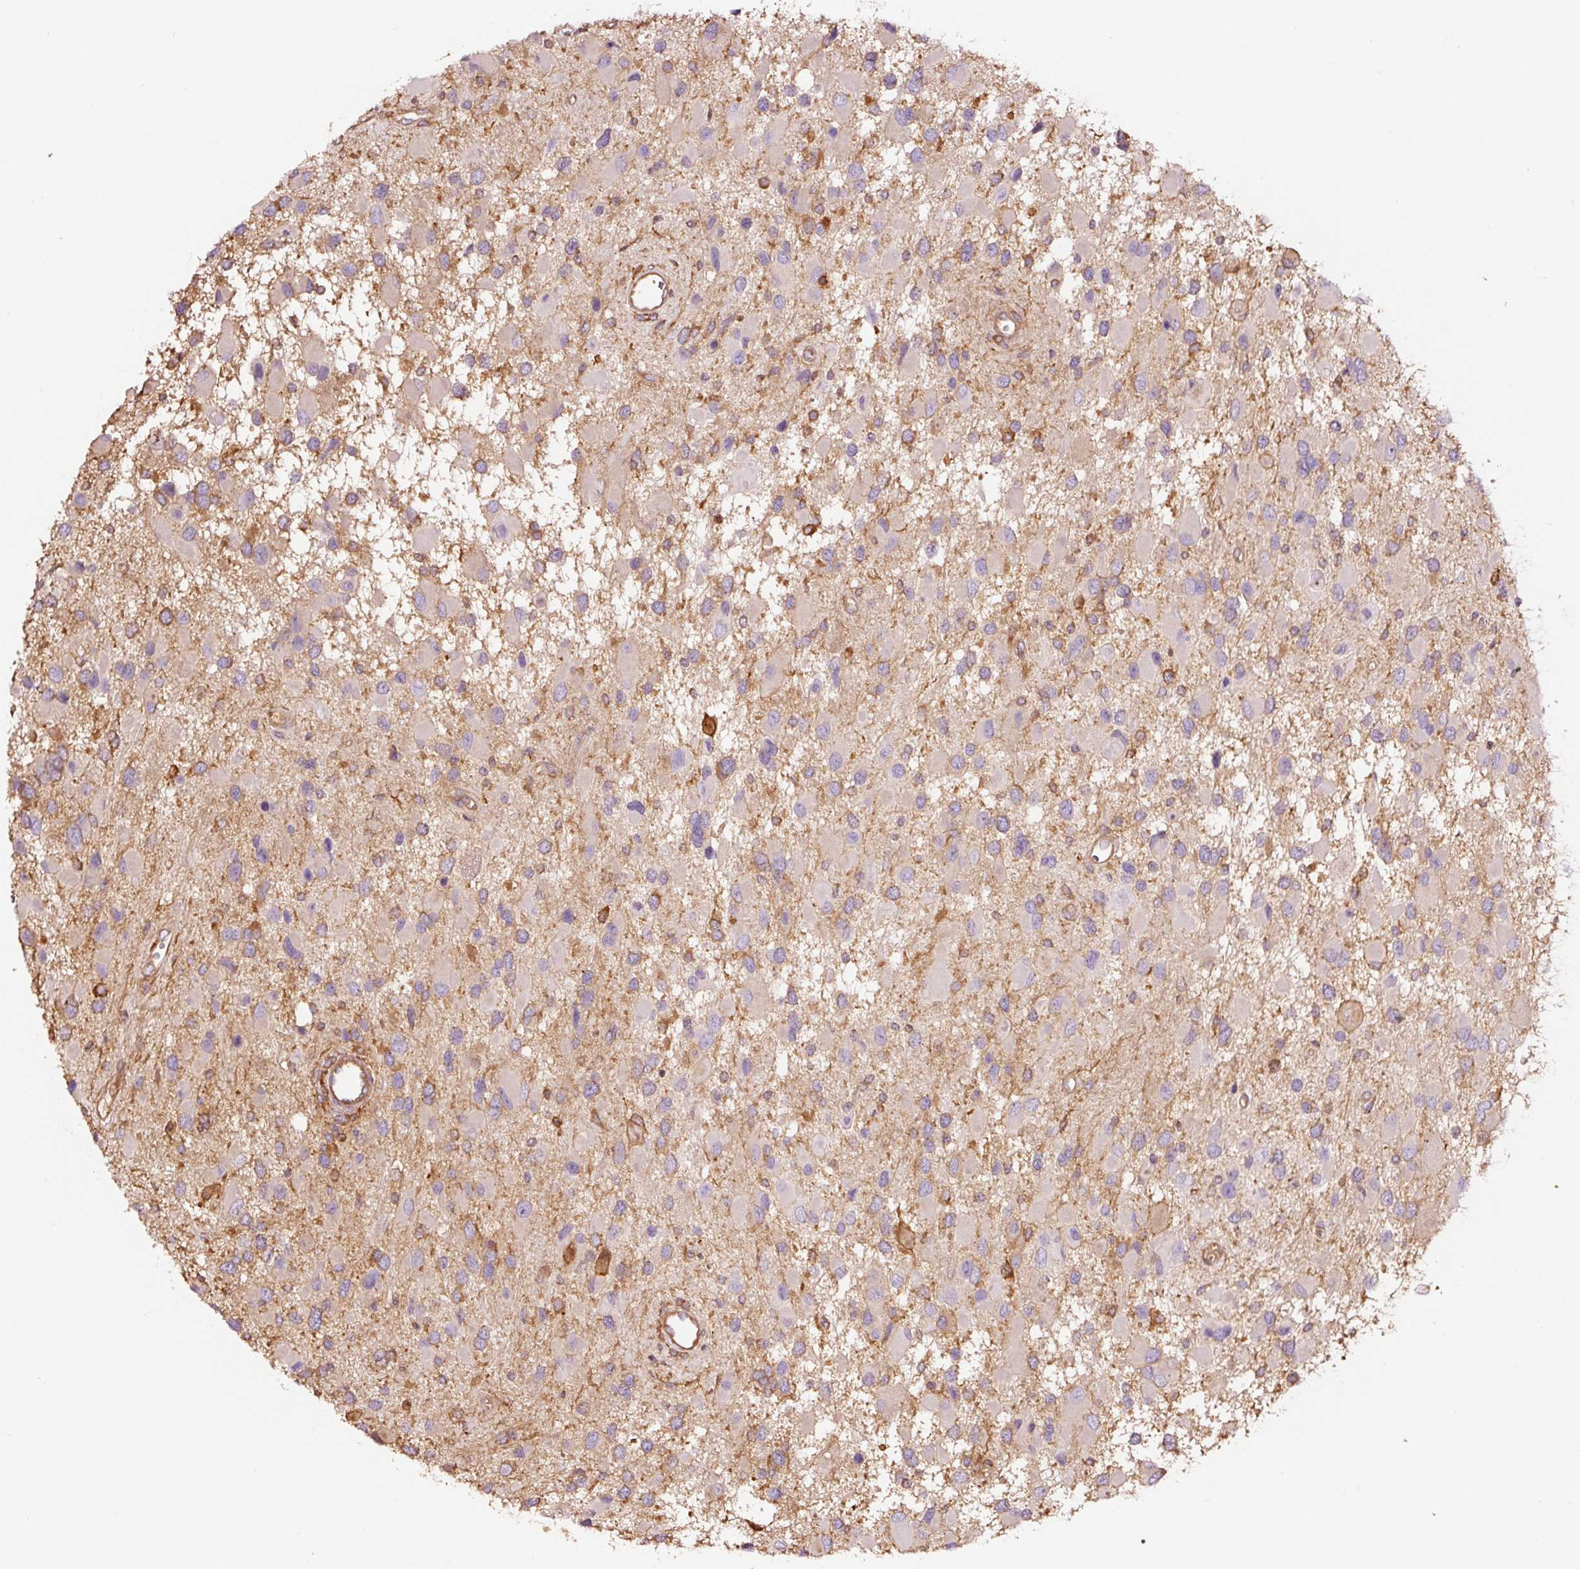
{"staining": {"intensity": "negative", "quantity": "none", "location": "none"}, "tissue": "glioma", "cell_type": "Tumor cells", "image_type": "cancer", "snomed": [{"axis": "morphology", "description": "Glioma, malignant, High grade"}, {"axis": "topography", "description": "Brain"}], "caption": "Micrograph shows no protein positivity in tumor cells of malignant glioma (high-grade) tissue.", "gene": "METAP1", "patient": {"sex": "male", "age": 53}}